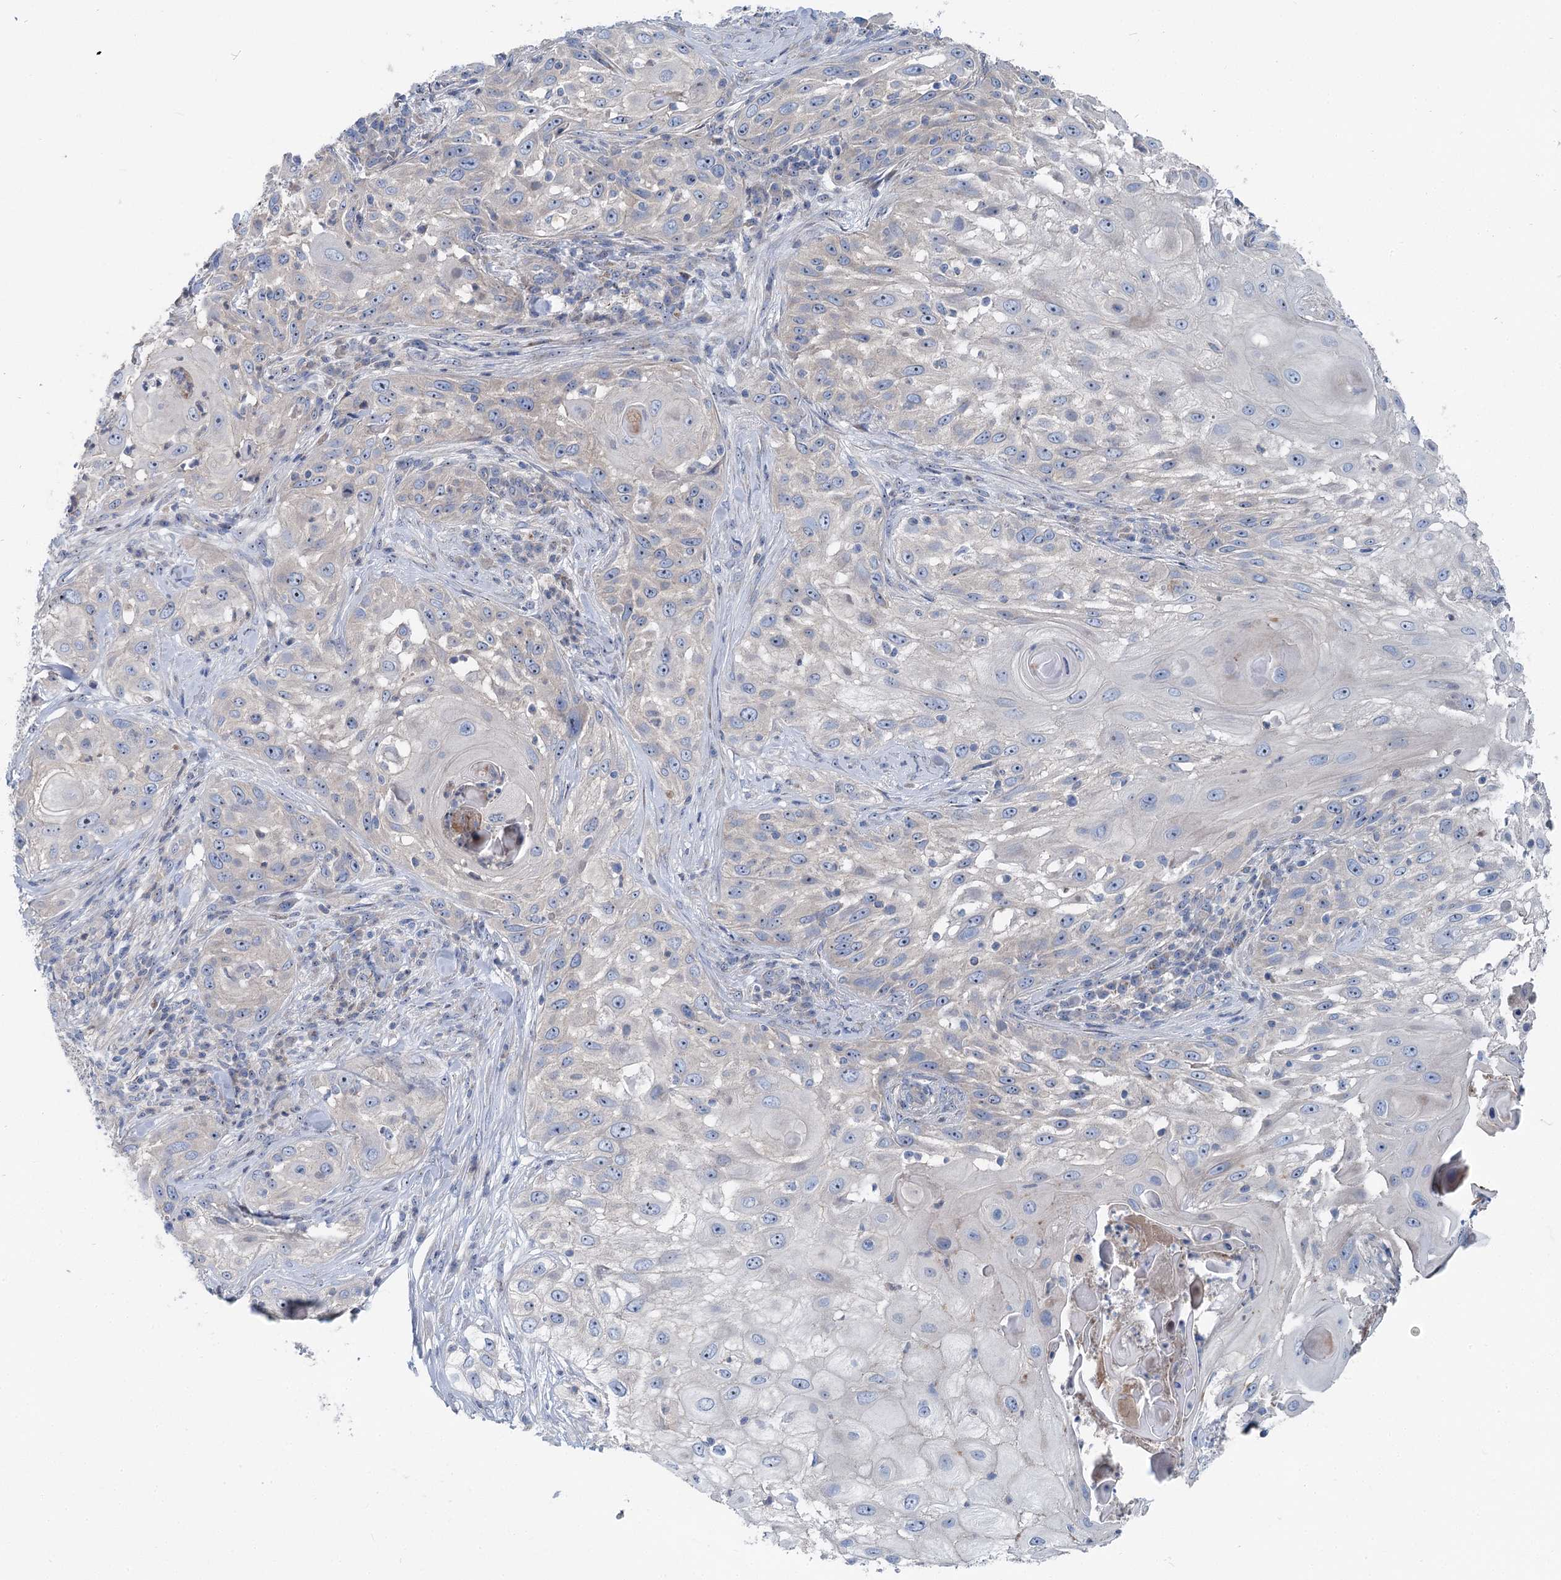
{"staining": {"intensity": "negative", "quantity": "none", "location": "none"}, "tissue": "skin cancer", "cell_type": "Tumor cells", "image_type": "cancer", "snomed": [{"axis": "morphology", "description": "Squamous cell carcinoma, NOS"}, {"axis": "topography", "description": "Skin"}], "caption": "Immunohistochemistry micrograph of human squamous cell carcinoma (skin) stained for a protein (brown), which shows no expression in tumor cells.", "gene": "MARK2", "patient": {"sex": "female", "age": 44}}